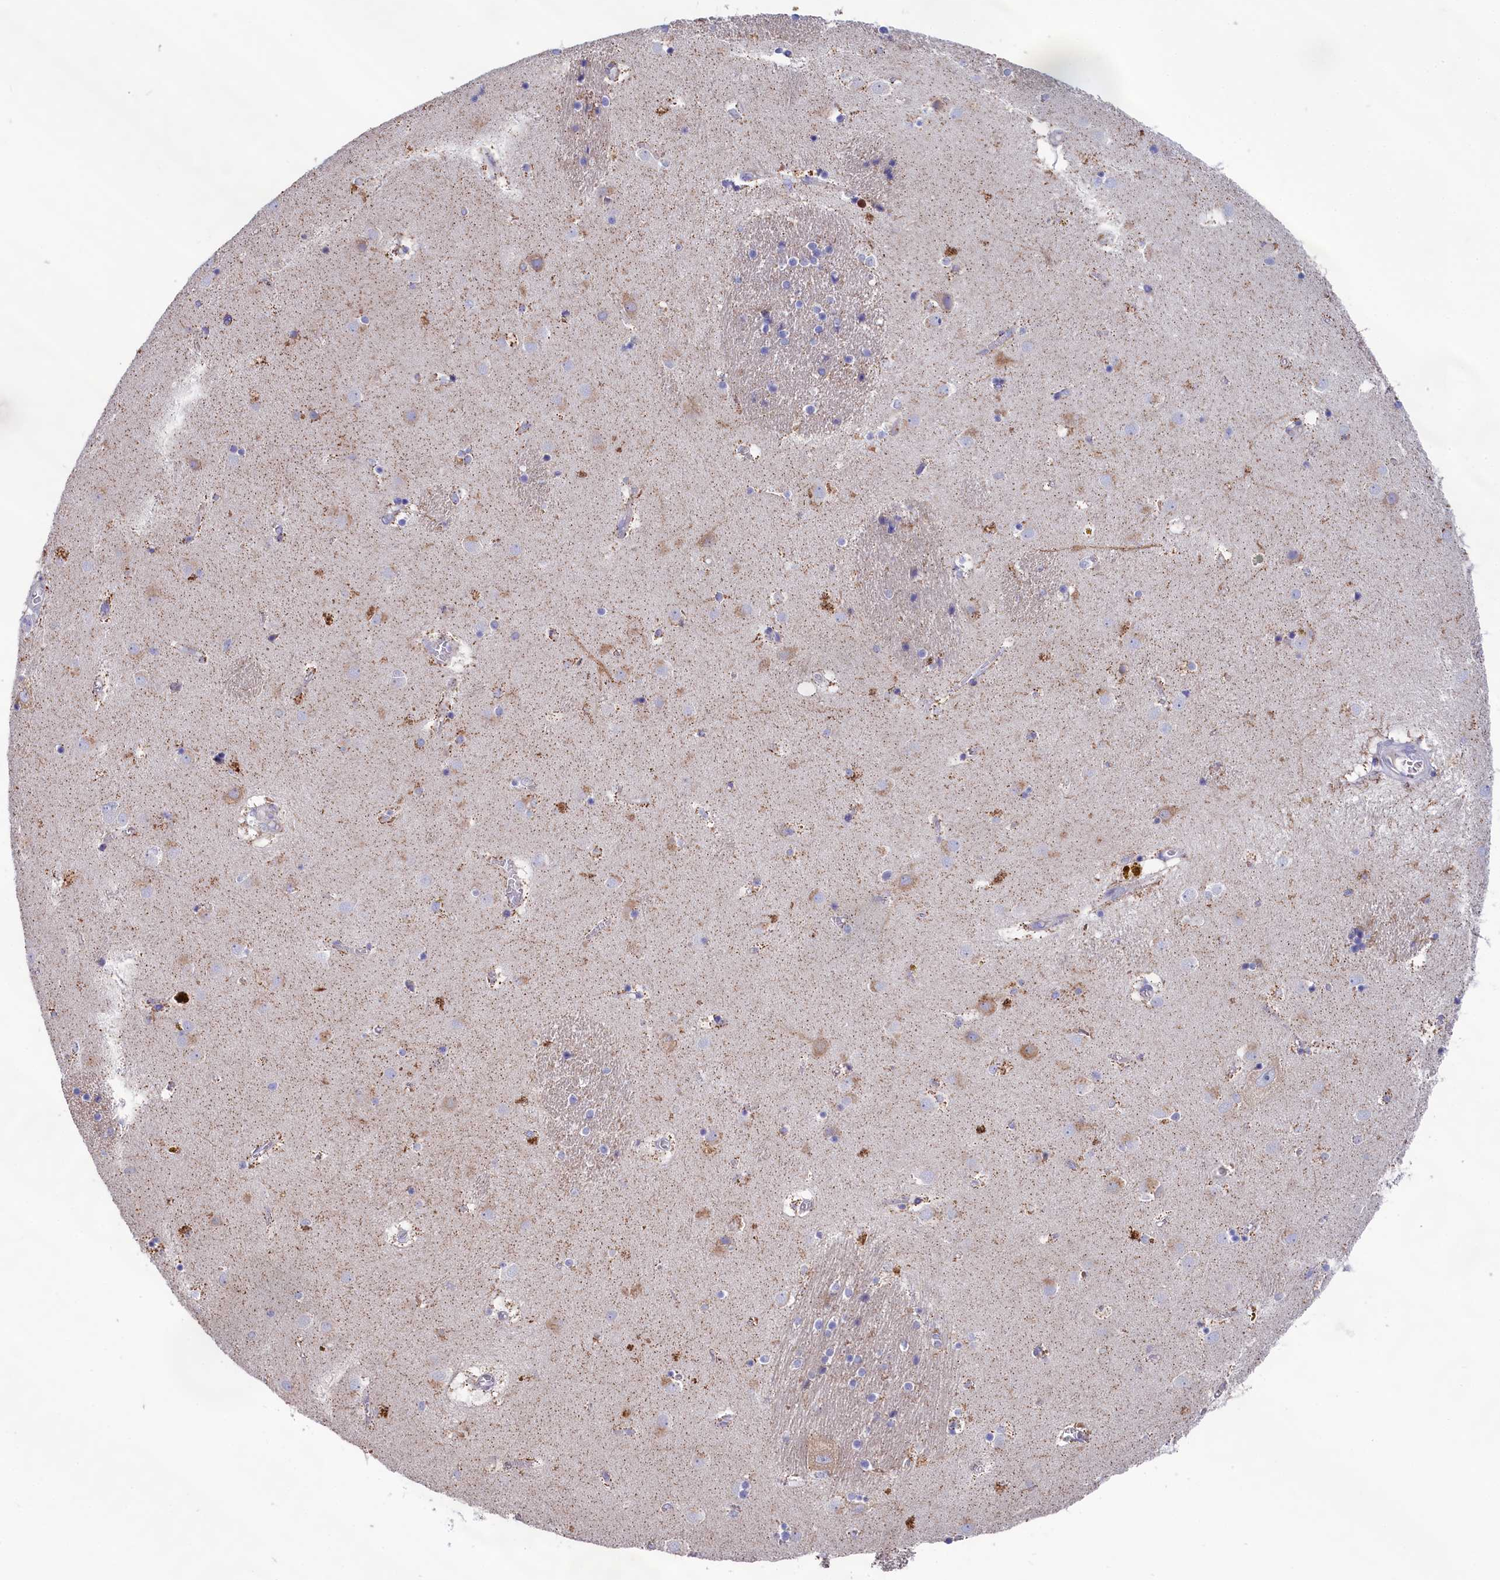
{"staining": {"intensity": "moderate", "quantity": "<25%", "location": "cytoplasmic/membranous"}, "tissue": "caudate", "cell_type": "Glial cells", "image_type": "normal", "snomed": [{"axis": "morphology", "description": "Normal tissue, NOS"}, {"axis": "topography", "description": "Lateral ventricle wall"}], "caption": "Immunohistochemistry (DAB (3,3'-diaminobenzidine)) staining of normal caudate demonstrates moderate cytoplasmic/membranous protein expression in approximately <25% of glial cells. (IHC, brightfield microscopy, high magnification).", "gene": "PRDM12", "patient": {"sex": "male", "age": 70}}